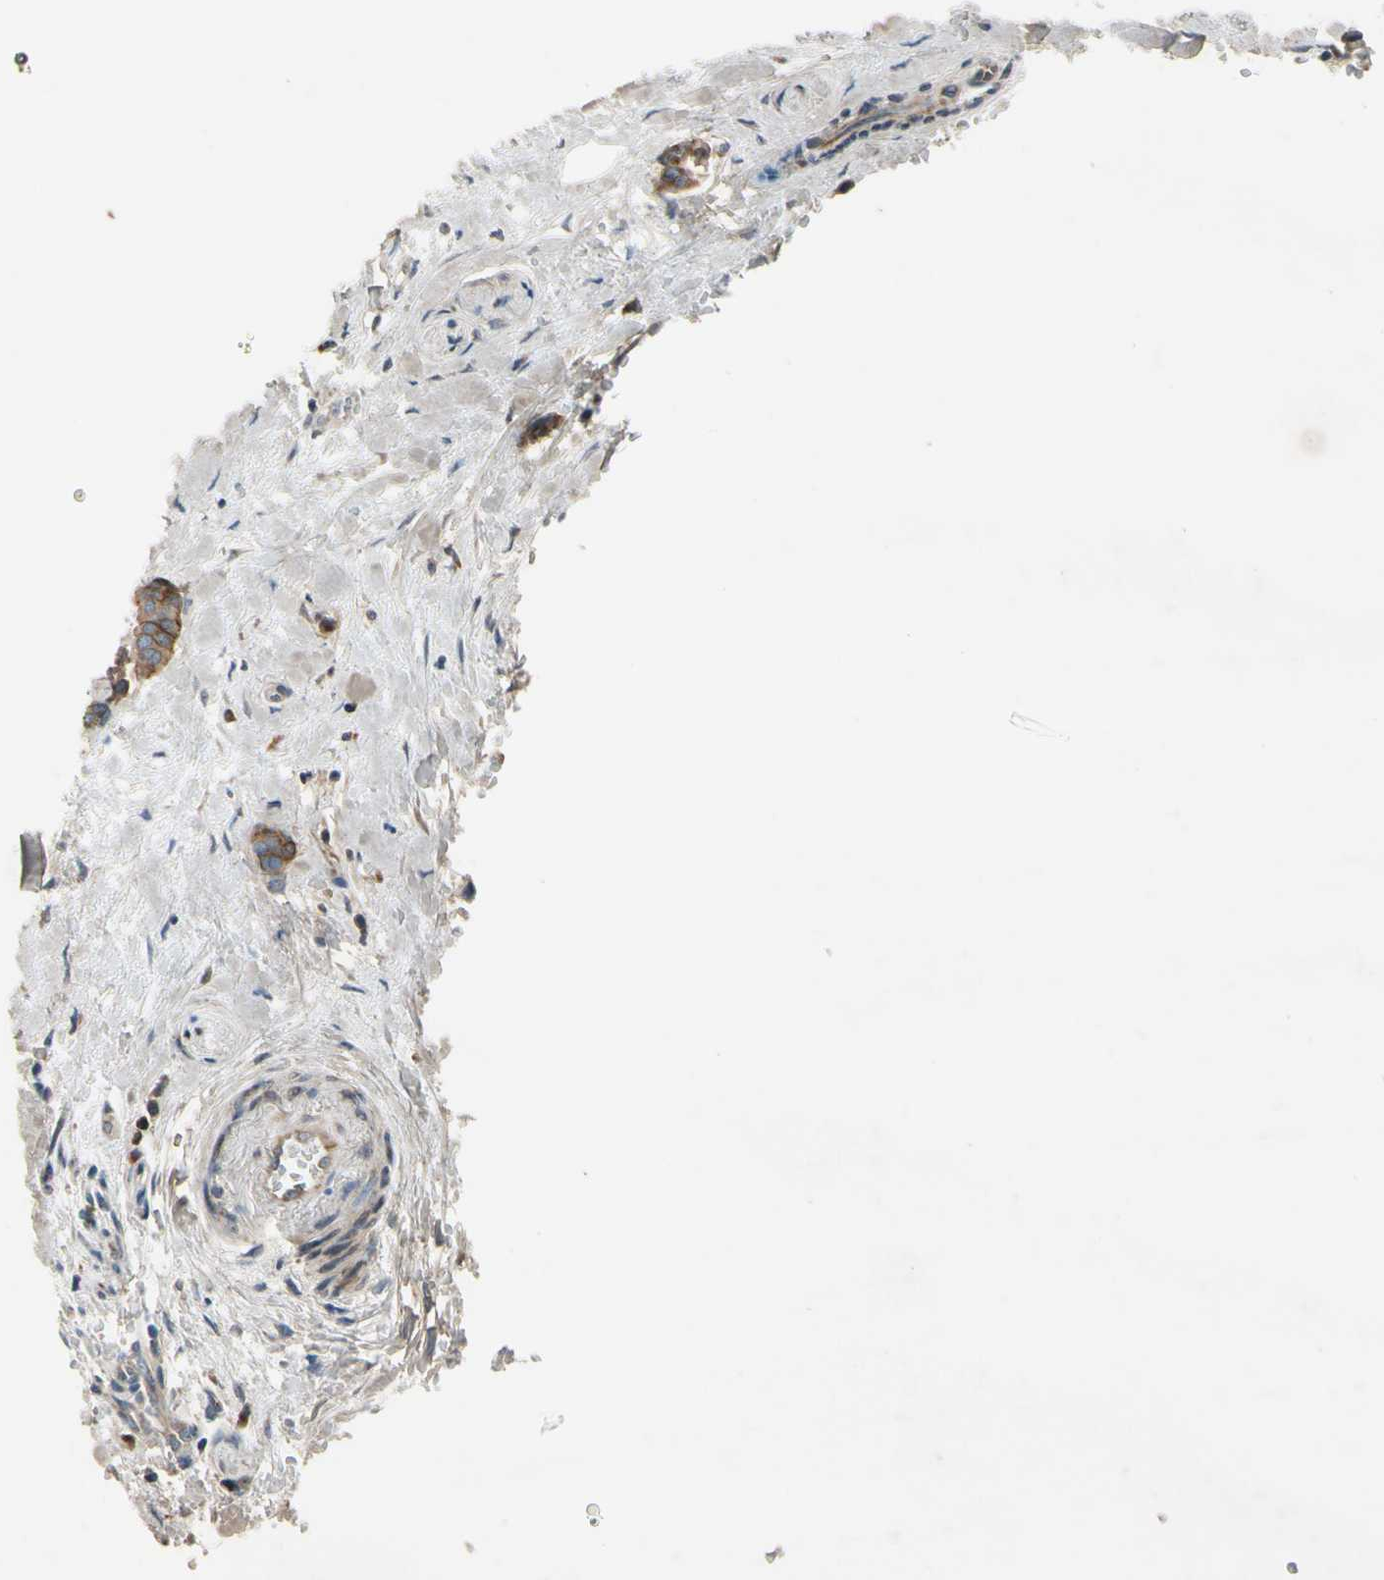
{"staining": {"intensity": "moderate", "quantity": ">75%", "location": "cytoplasmic/membranous"}, "tissue": "head and neck cancer", "cell_type": "Tumor cells", "image_type": "cancer", "snomed": [{"axis": "morphology", "description": "Adenocarcinoma, NOS"}, {"axis": "topography", "description": "Salivary gland"}, {"axis": "topography", "description": "Head-Neck"}], "caption": "Protein analysis of adenocarcinoma (head and neck) tissue reveals moderate cytoplasmic/membranous expression in about >75% of tumor cells.", "gene": "MST1R", "patient": {"sex": "female", "age": 59}}